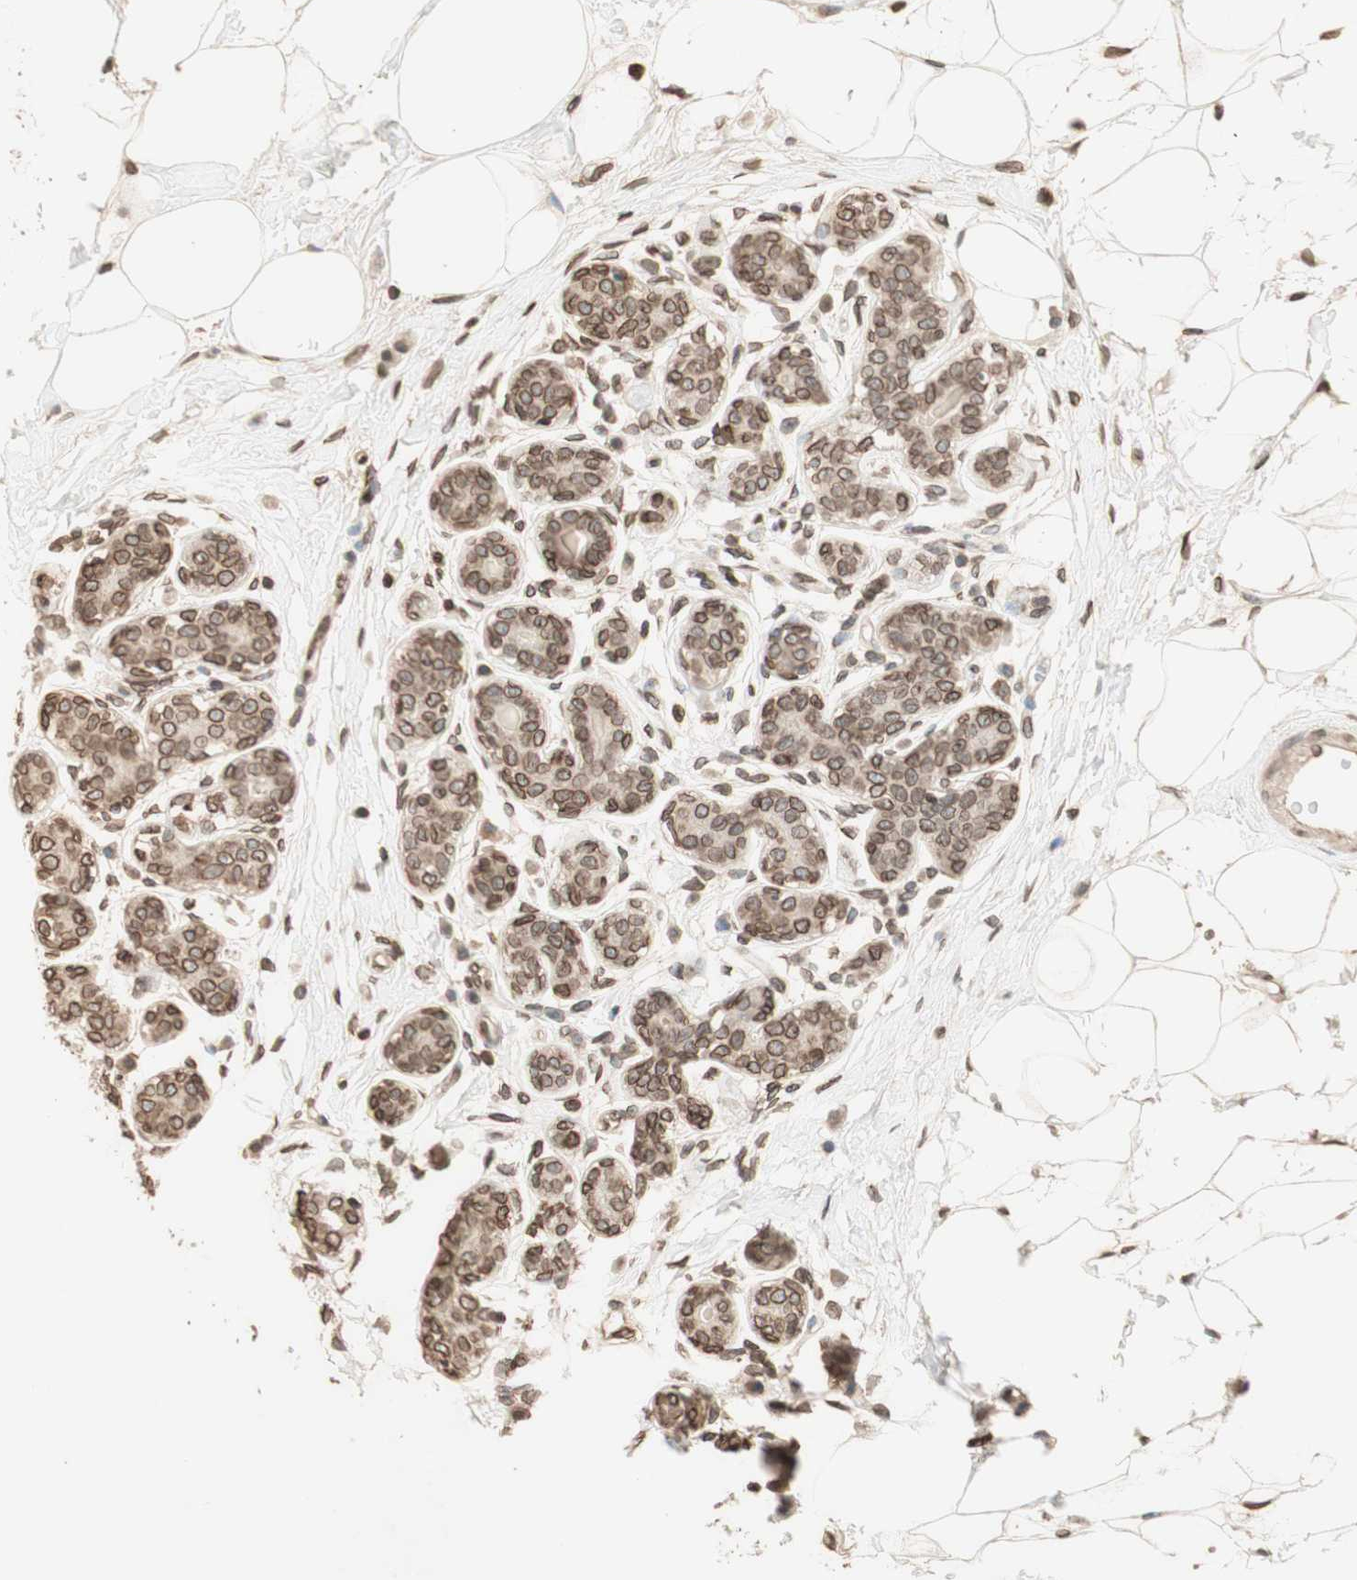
{"staining": {"intensity": "moderate", "quantity": ">75%", "location": "cytoplasmic/membranous,nuclear"}, "tissue": "breast cancer", "cell_type": "Tumor cells", "image_type": "cancer", "snomed": [{"axis": "morphology", "description": "Normal tissue, NOS"}, {"axis": "morphology", "description": "Duct carcinoma"}, {"axis": "topography", "description": "Breast"}], "caption": "Immunohistochemistry (IHC) (DAB (3,3'-diaminobenzidine)) staining of human breast cancer exhibits moderate cytoplasmic/membranous and nuclear protein expression in about >75% of tumor cells.", "gene": "TMPO", "patient": {"sex": "female", "age": 39}}